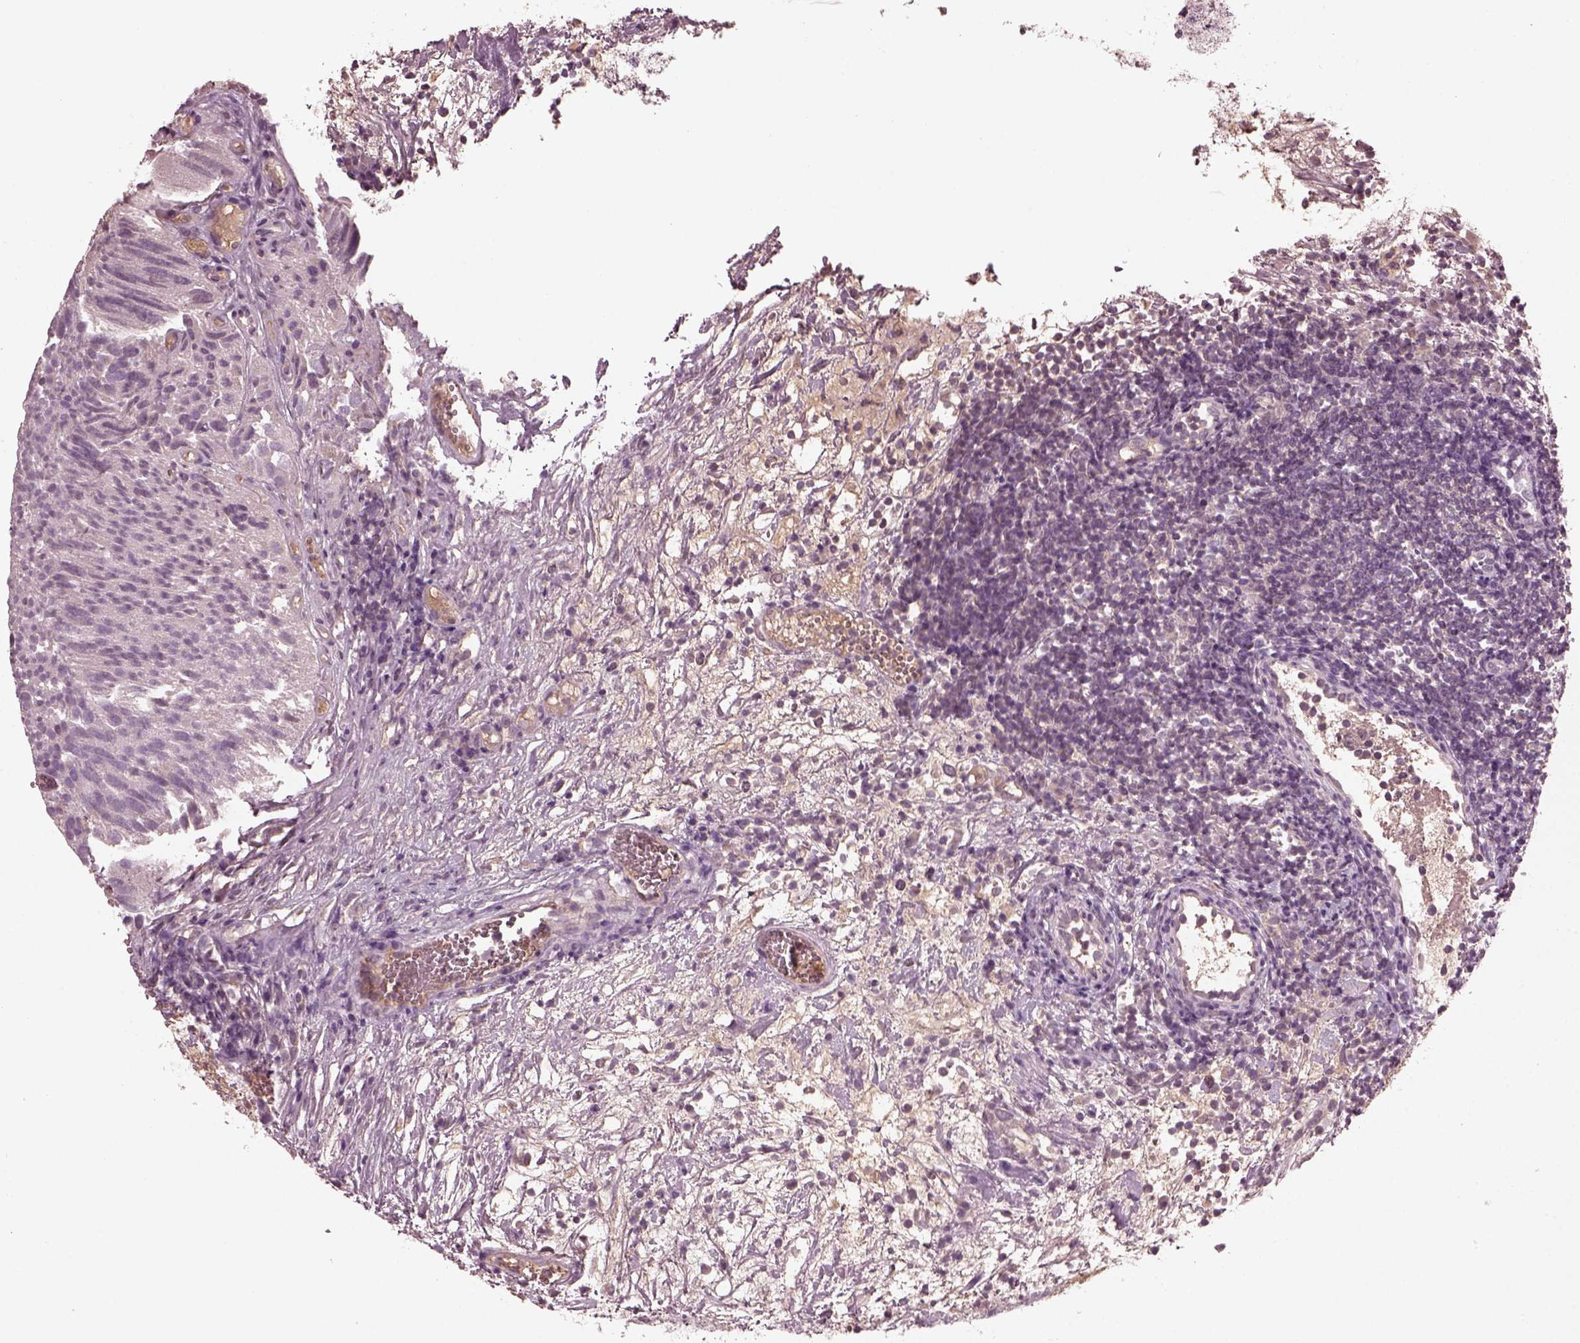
{"staining": {"intensity": "negative", "quantity": "none", "location": "none"}, "tissue": "urothelial cancer", "cell_type": "Tumor cells", "image_type": "cancer", "snomed": [{"axis": "morphology", "description": "Urothelial carcinoma, Low grade"}, {"axis": "topography", "description": "Urinary bladder"}], "caption": "Low-grade urothelial carcinoma was stained to show a protein in brown. There is no significant expression in tumor cells.", "gene": "PORCN", "patient": {"sex": "female", "age": 69}}